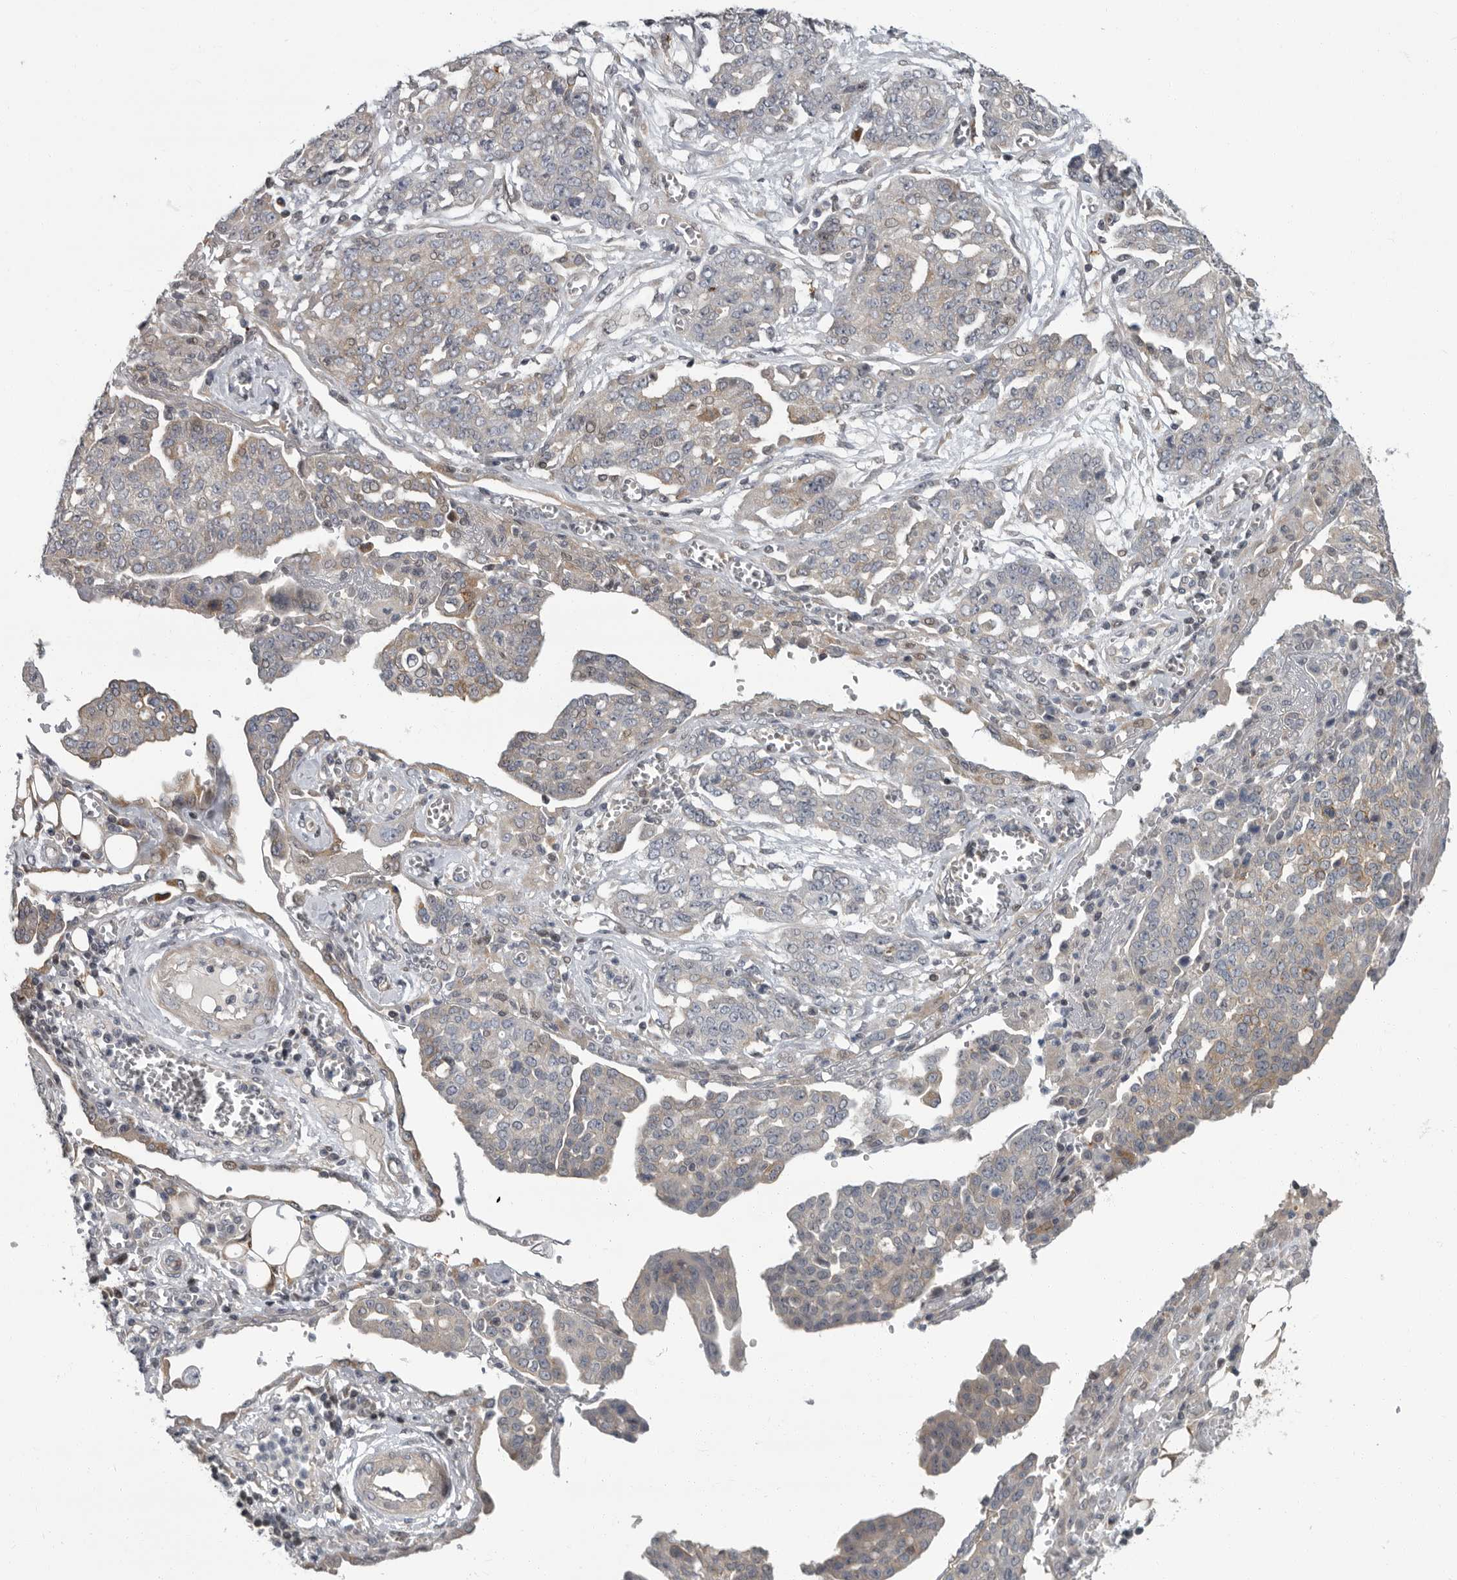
{"staining": {"intensity": "negative", "quantity": "none", "location": "none"}, "tissue": "ovarian cancer", "cell_type": "Tumor cells", "image_type": "cancer", "snomed": [{"axis": "morphology", "description": "Cystadenocarcinoma, serous, NOS"}, {"axis": "topography", "description": "Soft tissue"}, {"axis": "topography", "description": "Ovary"}], "caption": "The IHC histopathology image has no significant positivity in tumor cells of serous cystadenocarcinoma (ovarian) tissue.", "gene": "PDE7A", "patient": {"sex": "female", "age": 57}}